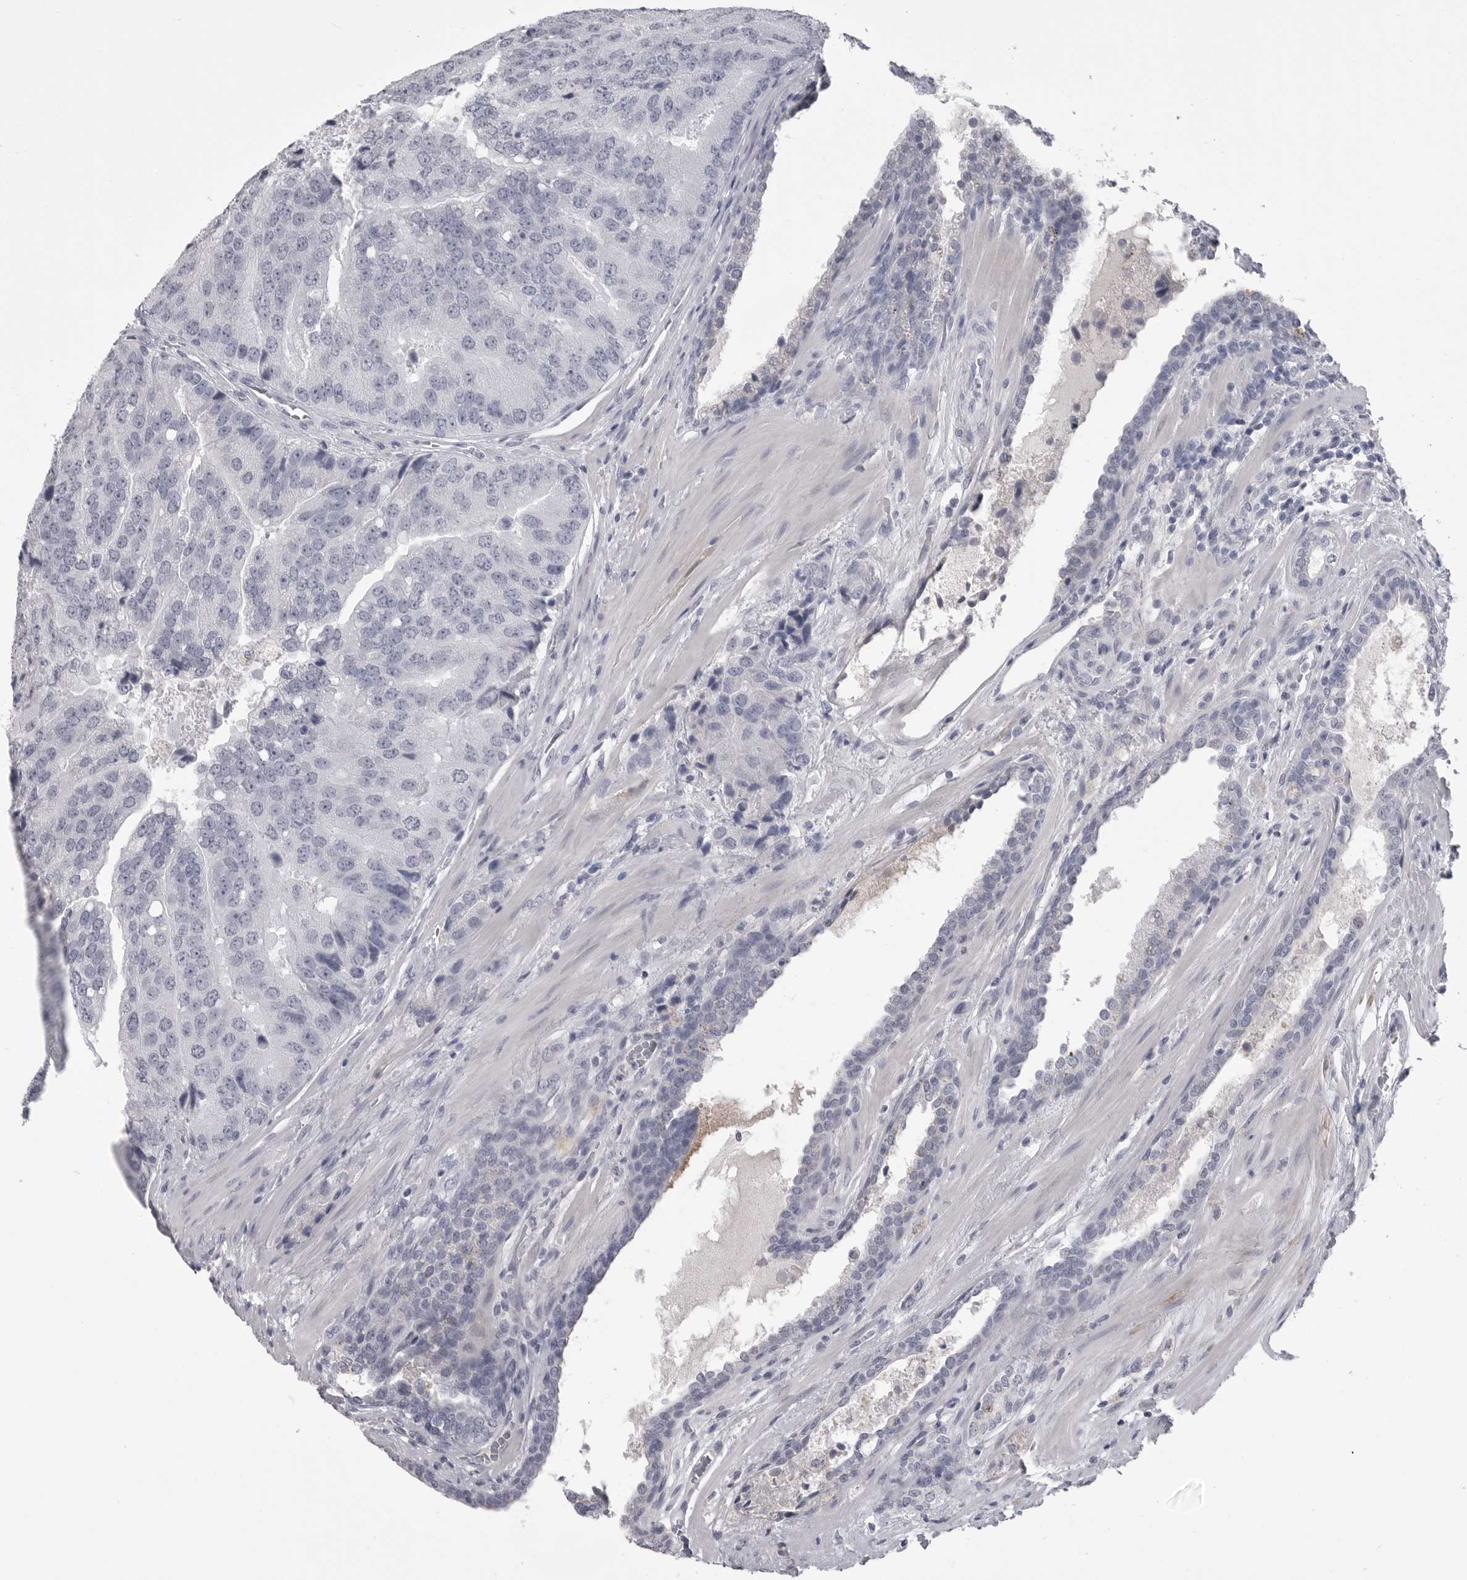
{"staining": {"intensity": "negative", "quantity": "none", "location": "none"}, "tissue": "prostate cancer", "cell_type": "Tumor cells", "image_type": "cancer", "snomed": [{"axis": "morphology", "description": "Adenocarcinoma, High grade"}, {"axis": "topography", "description": "Prostate"}], "caption": "This is an immunohistochemistry (IHC) image of high-grade adenocarcinoma (prostate). There is no staining in tumor cells.", "gene": "SERPING1", "patient": {"sex": "male", "age": 70}}